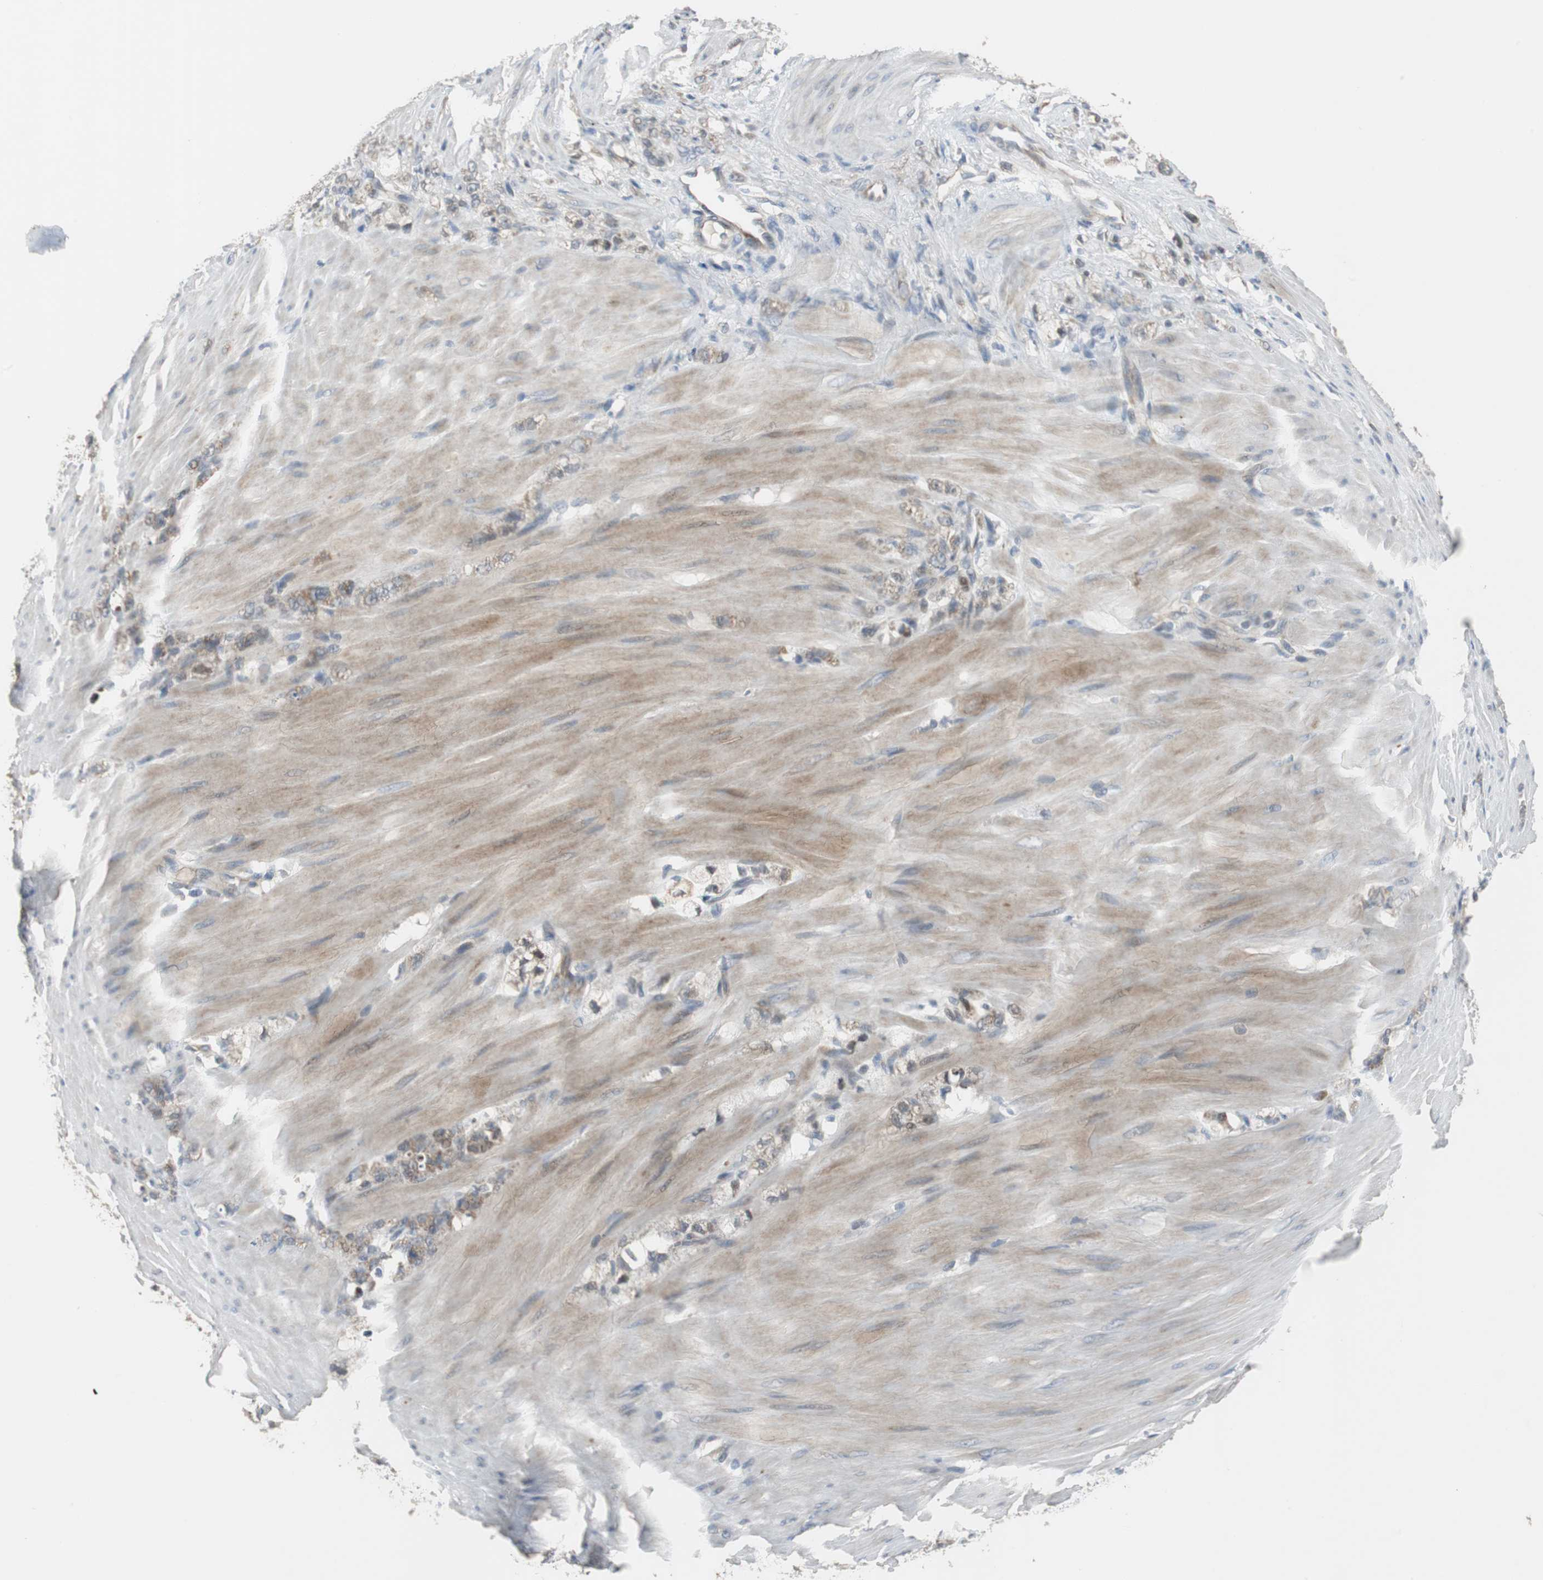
{"staining": {"intensity": "weak", "quantity": ">75%", "location": "cytoplasmic/membranous"}, "tissue": "stomach cancer", "cell_type": "Tumor cells", "image_type": "cancer", "snomed": [{"axis": "morphology", "description": "Adenocarcinoma, NOS"}, {"axis": "topography", "description": "Stomach"}], "caption": "The image displays immunohistochemical staining of stomach cancer (adenocarcinoma). There is weak cytoplasmic/membranous expression is seen in about >75% of tumor cells.", "gene": "MYT1", "patient": {"sex": "male", "age": 82}}